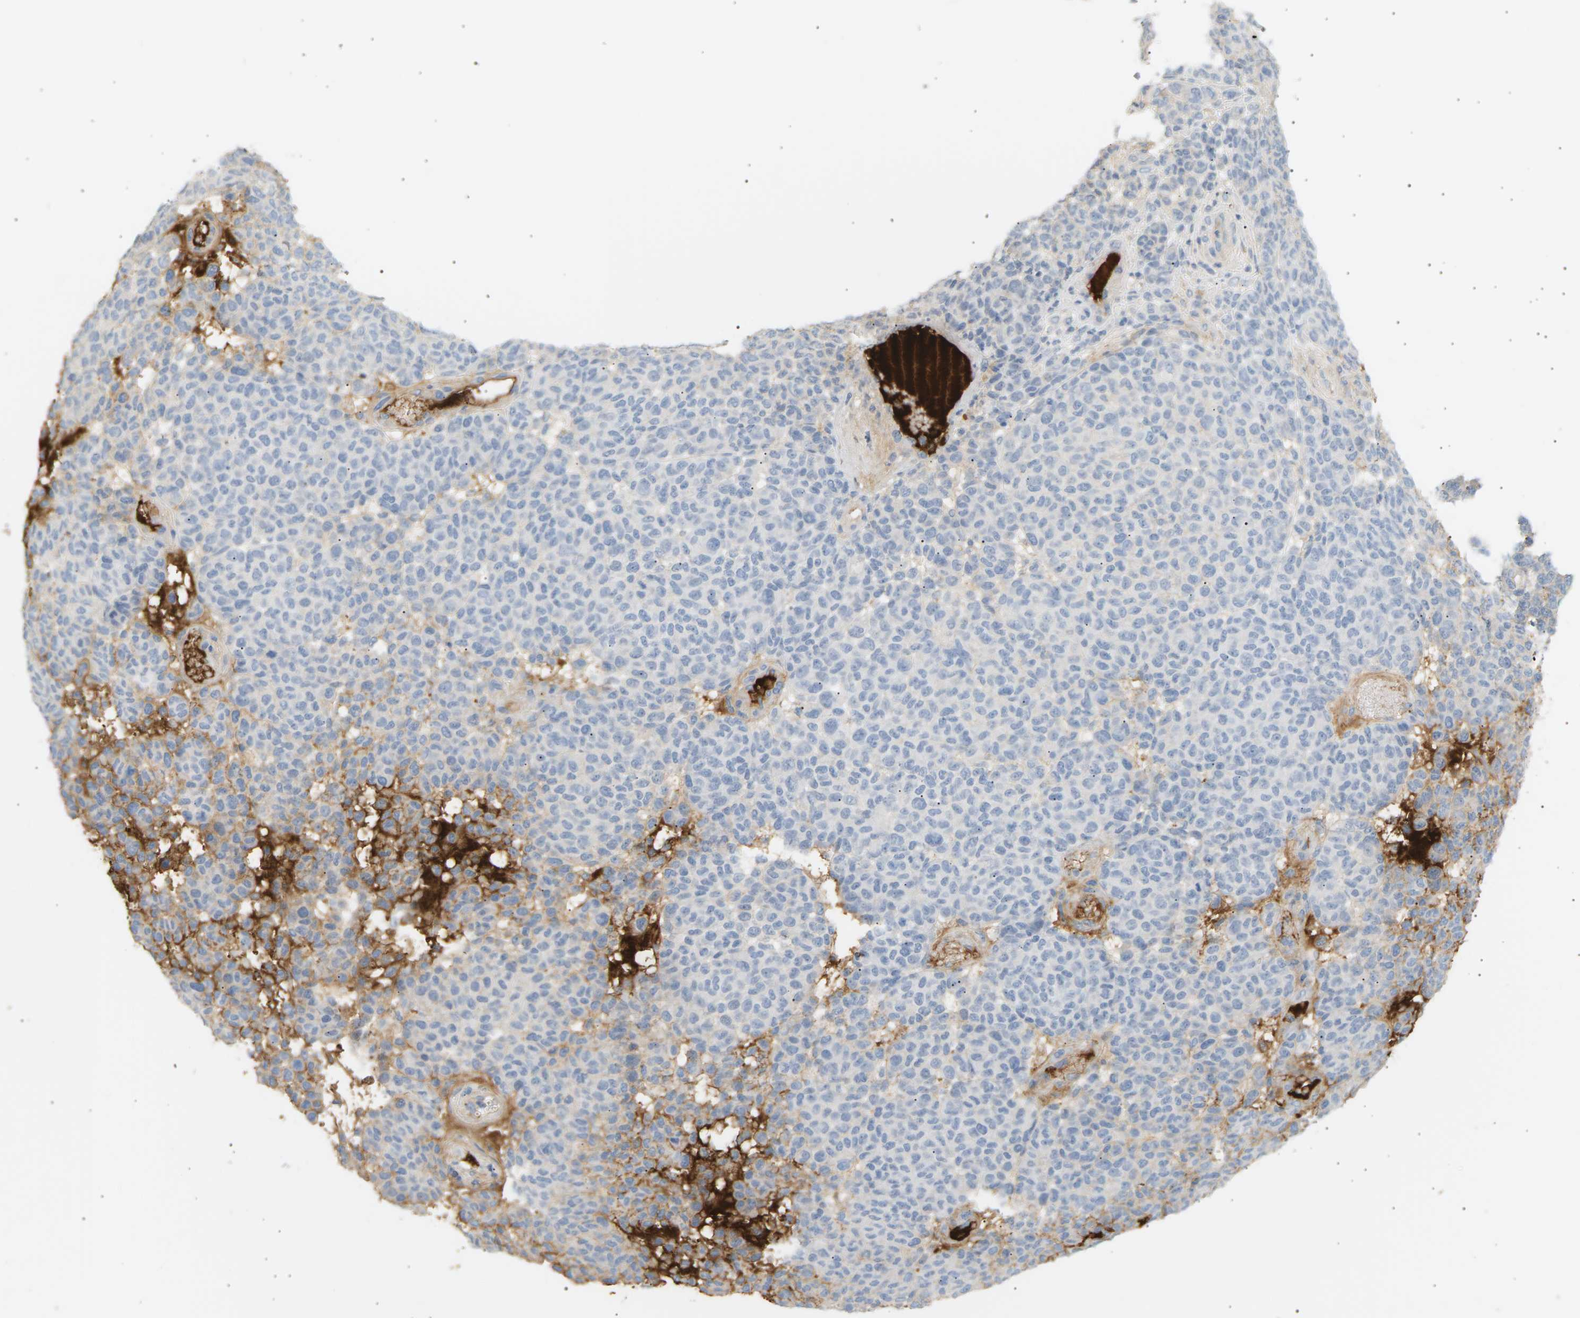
{"staining": {"intensity": "negative", "quantity": "none", "location": "none"}, "tissue": "melanoma", "cell_type": "Tumor cells", "image_type": "cancer", "snomed": [{"axis": "morphology", "description": "Malignant melanoma, NOS"}, {"axis": "topography", "description": "Skin"}], "caption": "High power microscopy image of an immunohistochemistry histopathology image of melanoma, revealing no significant staining in tumor cells. (DAB IHC visualized using brightfield microscopy, high magnification).", "gene": "IGLC3", "patient": {"sex": "male", "age": 59}}